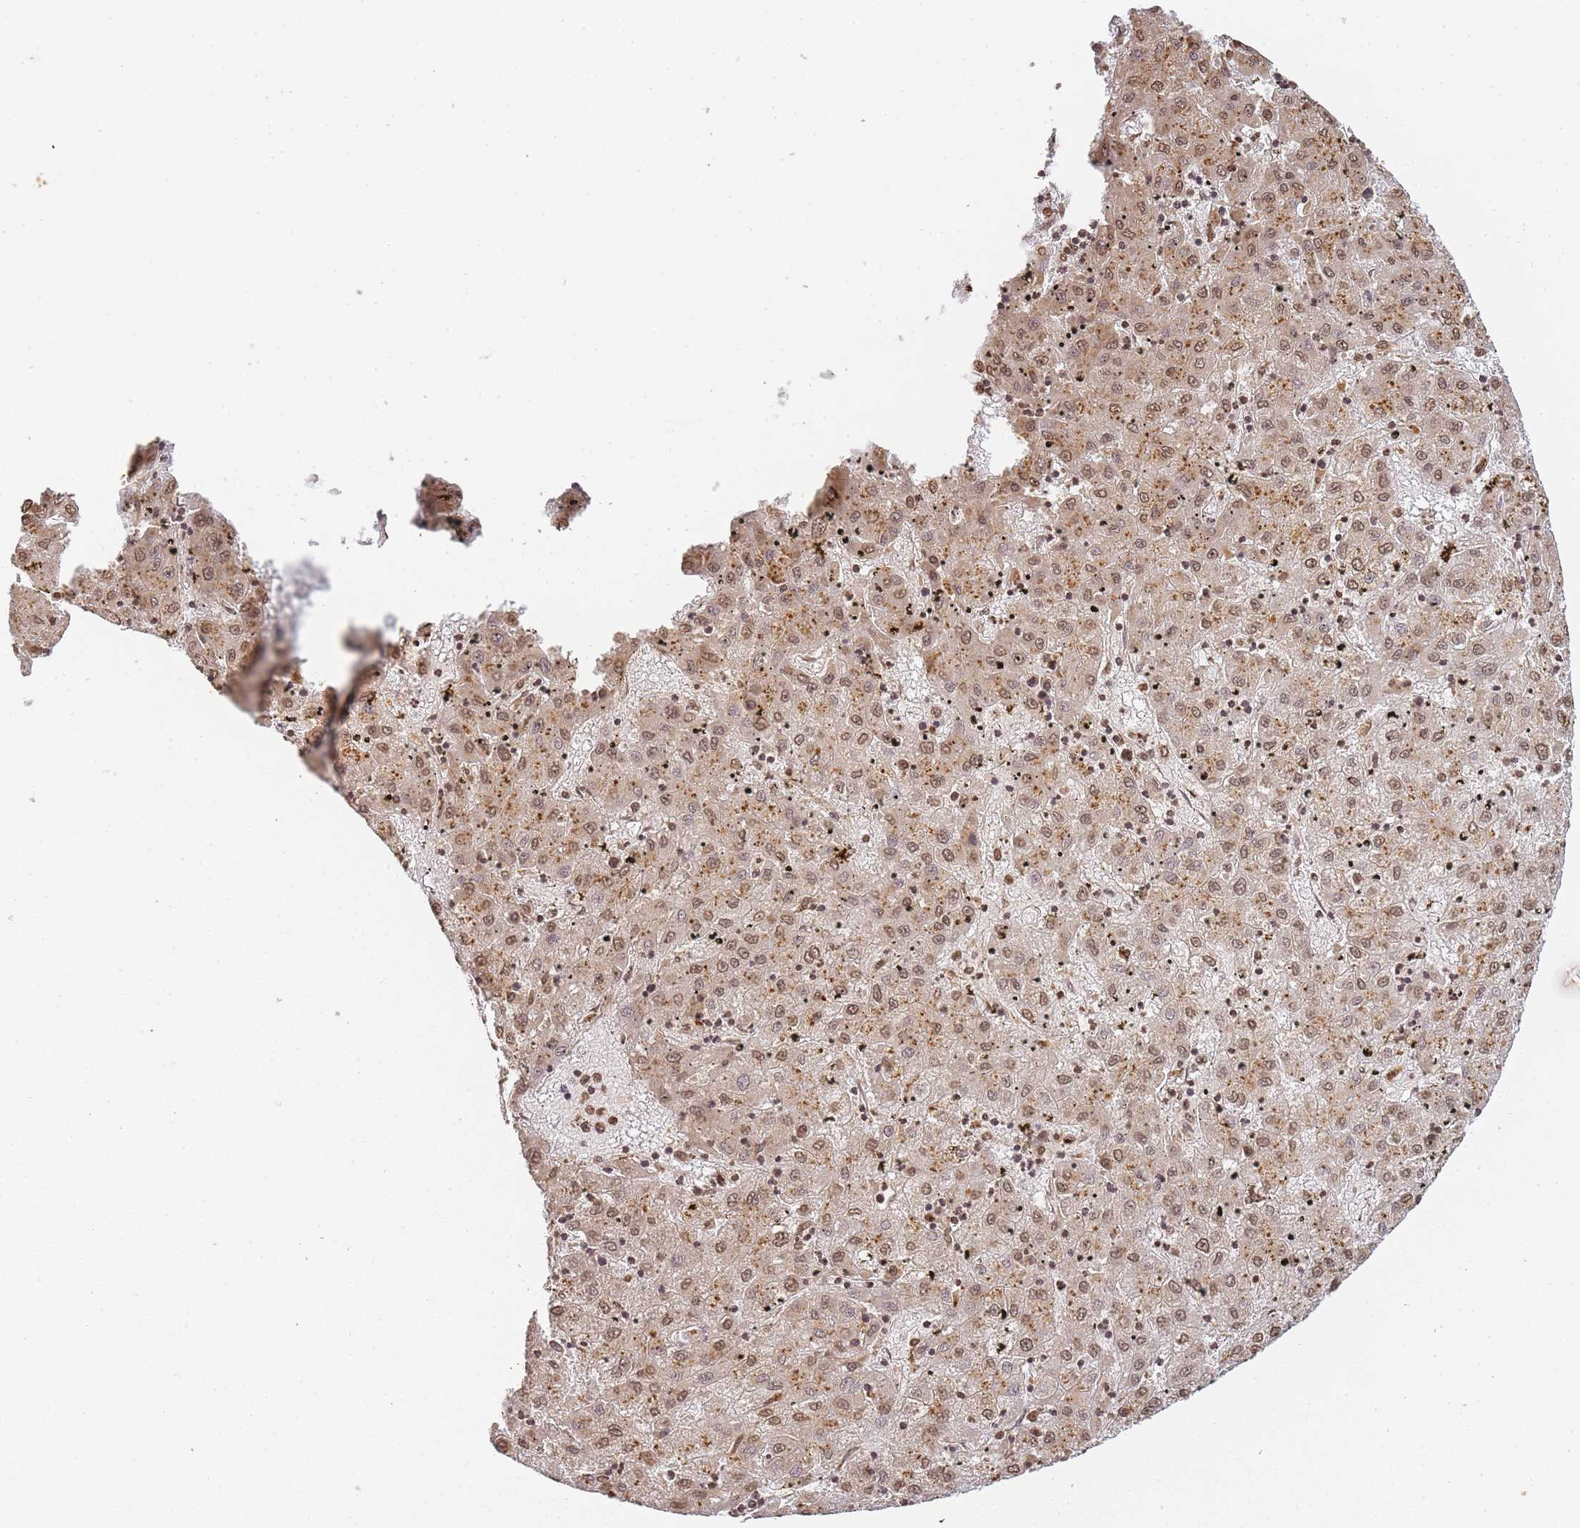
{"staining": {"intensity": "moderate", "quantity": ">75%", "location": "cytoplasmic/membranous,nuclear"}, "tissue": "liver cancer", "cell_type": "Tumor cells", "image_type": "cancer", "snomed": [{"axis": "morphology", "description": "Carcinoma, Hepatocellular, NOS"}, {"axis": "topography", "description": "Liver"}], "caption": "Brown immunohistochemical staining in hepatocellular carcinoma (liver) reveals moderate cytoplasmic/membranous and nuclear staining in approximately >75% of tumor cells.", "gene": "WWTR1", "patient": {"sex": "male", "age": 72}}